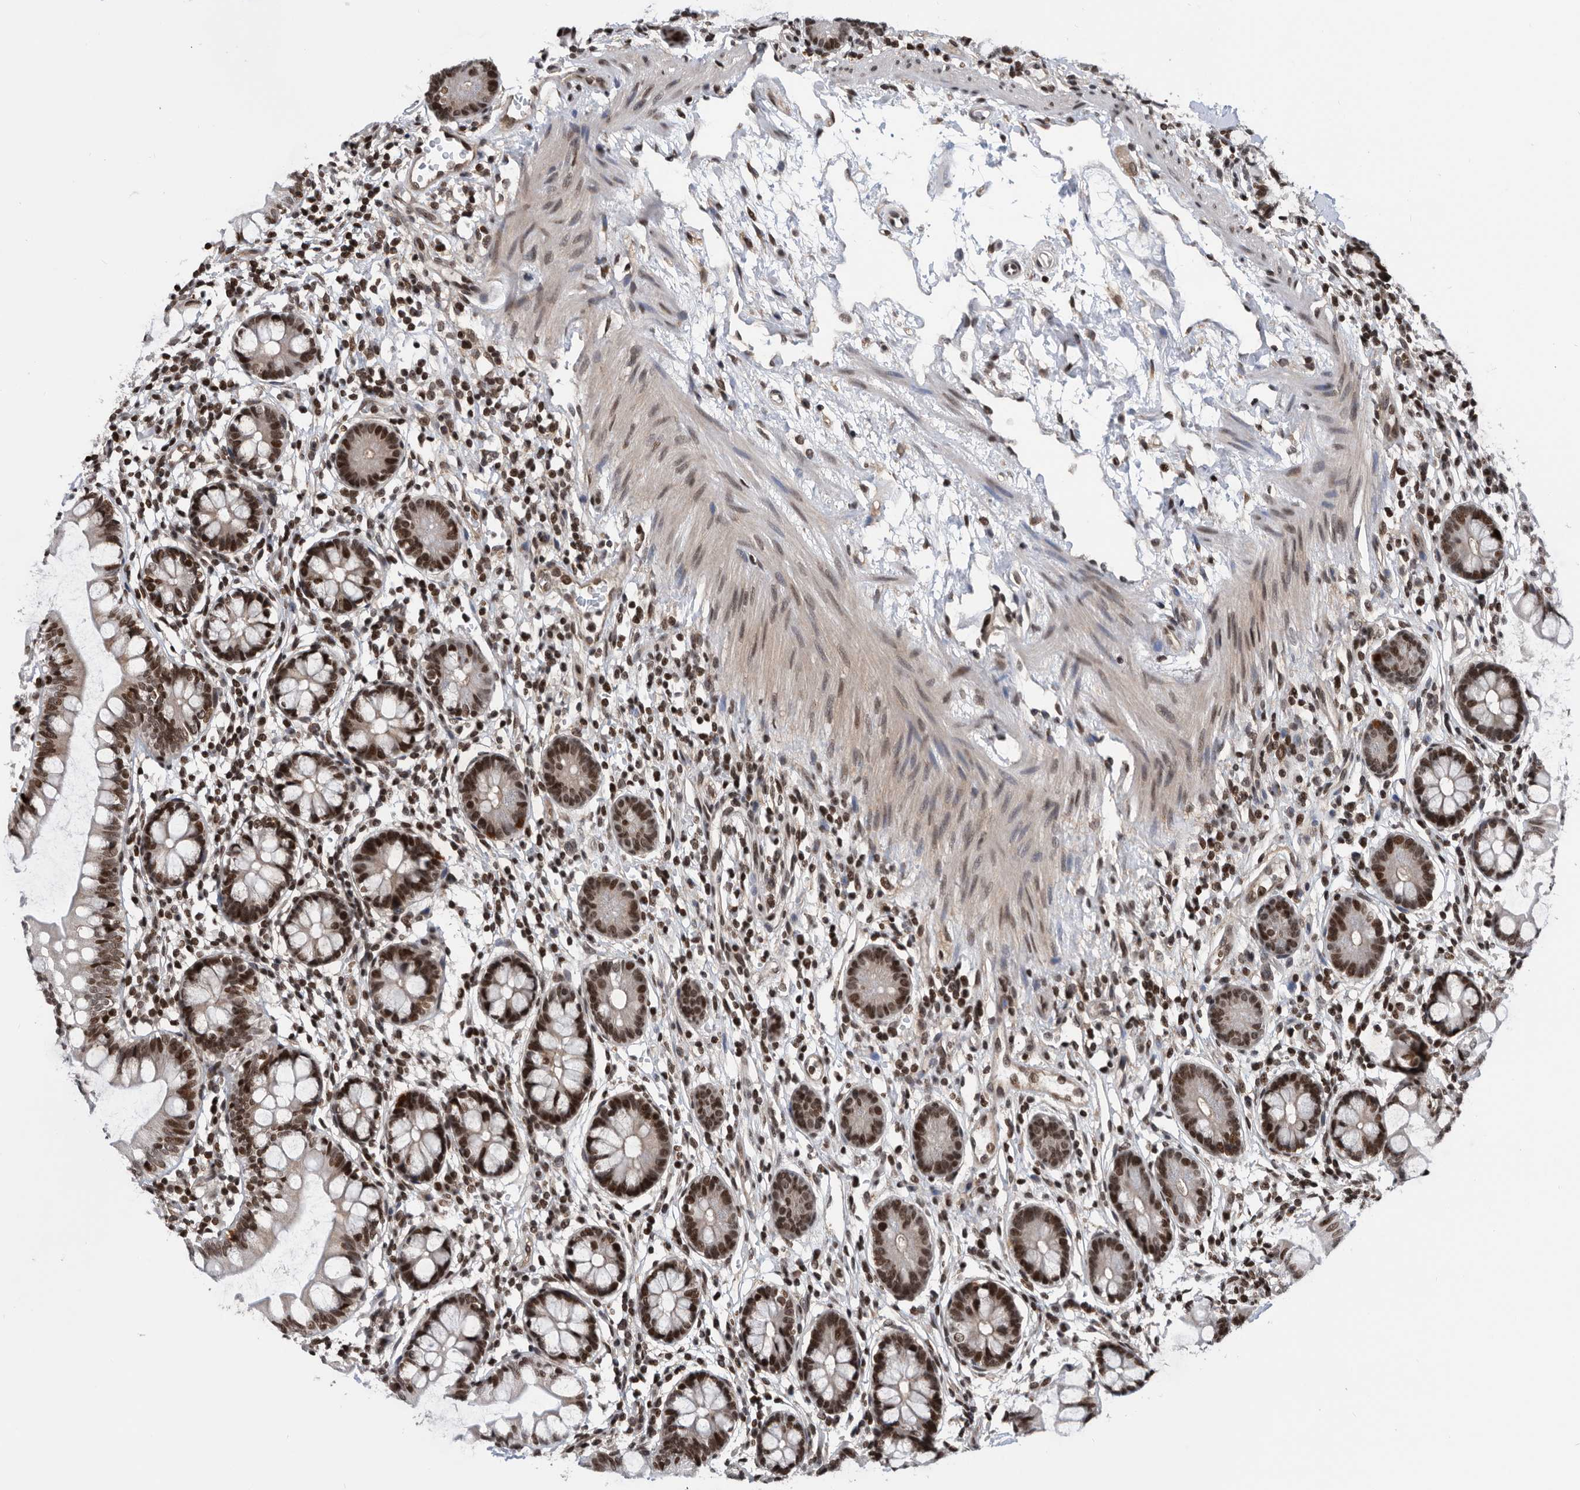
{"staining": {"intensity": "moderate", "quantity": ">75%", "location": "nuclear"}, "tissue": "small intestine", "cell_type": "Glandular cells", "image_type": "normal", "snomed": [{"axis": "morphology", "description": "Normal tissue, NOS"}, {"axis": "topography", "description": "Small intestine"}], "caption": "Normal small intestine demonstrates moderate nuclear staining in about >75% of glandular cells, visualized by immunohistochemistry. Using DAB (3,3'-diaminobenzidine) (brown) and hematoxylin (blue) stains, captured at high magnification using brightfield microscopy.", "gene": "SNRNP48", "patient": {"sex": "female", "age": 84}}